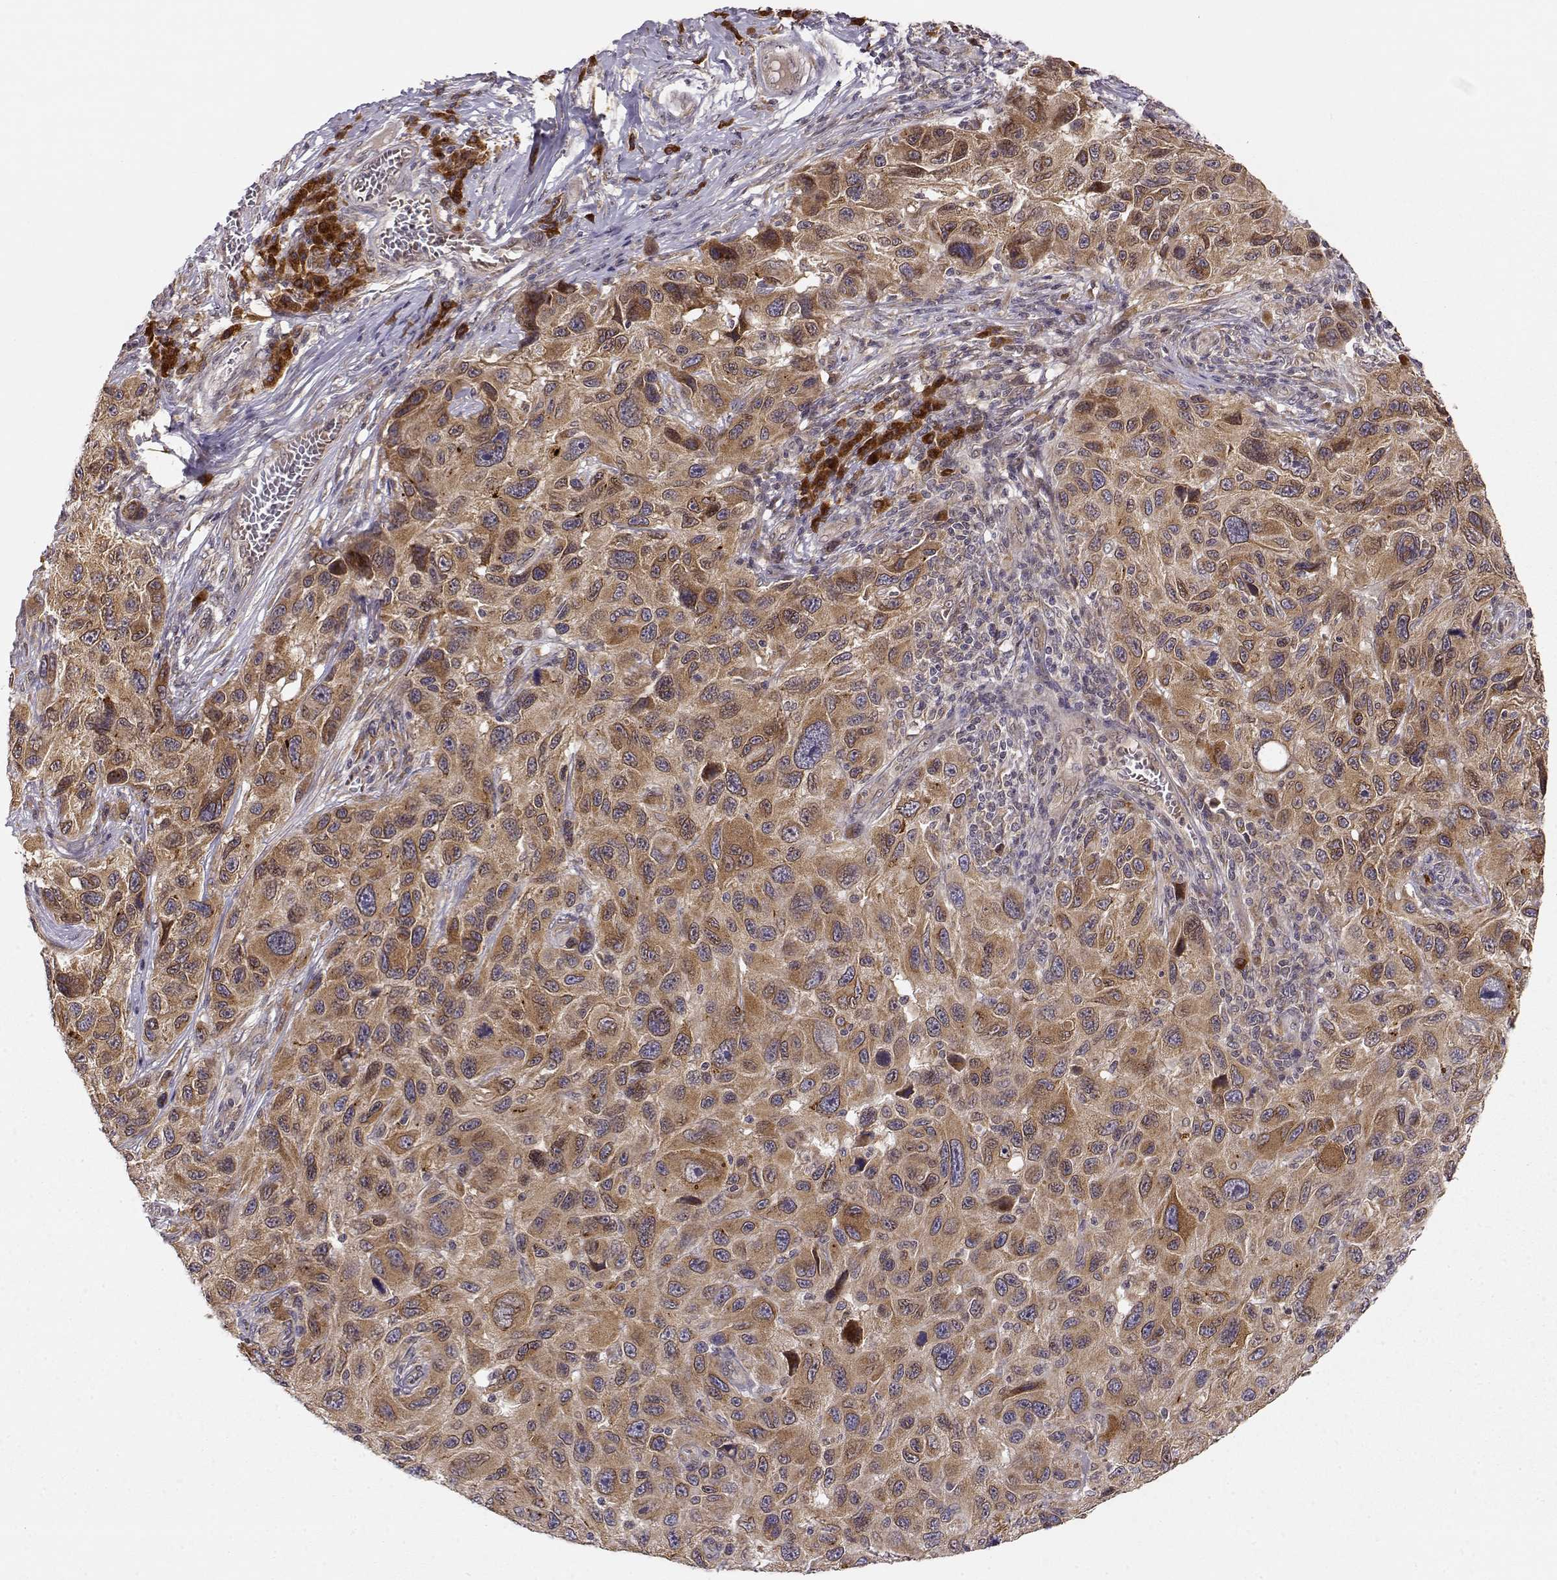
{"staining": {"intensity": "moderate", "quantity": ">75%", "location": "cytoplasmic/membranous"}, "tissue": "melanoma", "cell_type": "Tumor cells", "image_type": "cancer", "snomed": [{"axis": "morphology", "description": "Malignant melanoma, NOS"}, {"axis": "topography", "description": "Skin"}], "caption": "This is an image of IHC staining of melanoma, which shows moderate staining in the cytoplasmic/membranous of tumor cells.", "gene": "ERGIC2", "patient": {"sex": "male", "age": 53}}